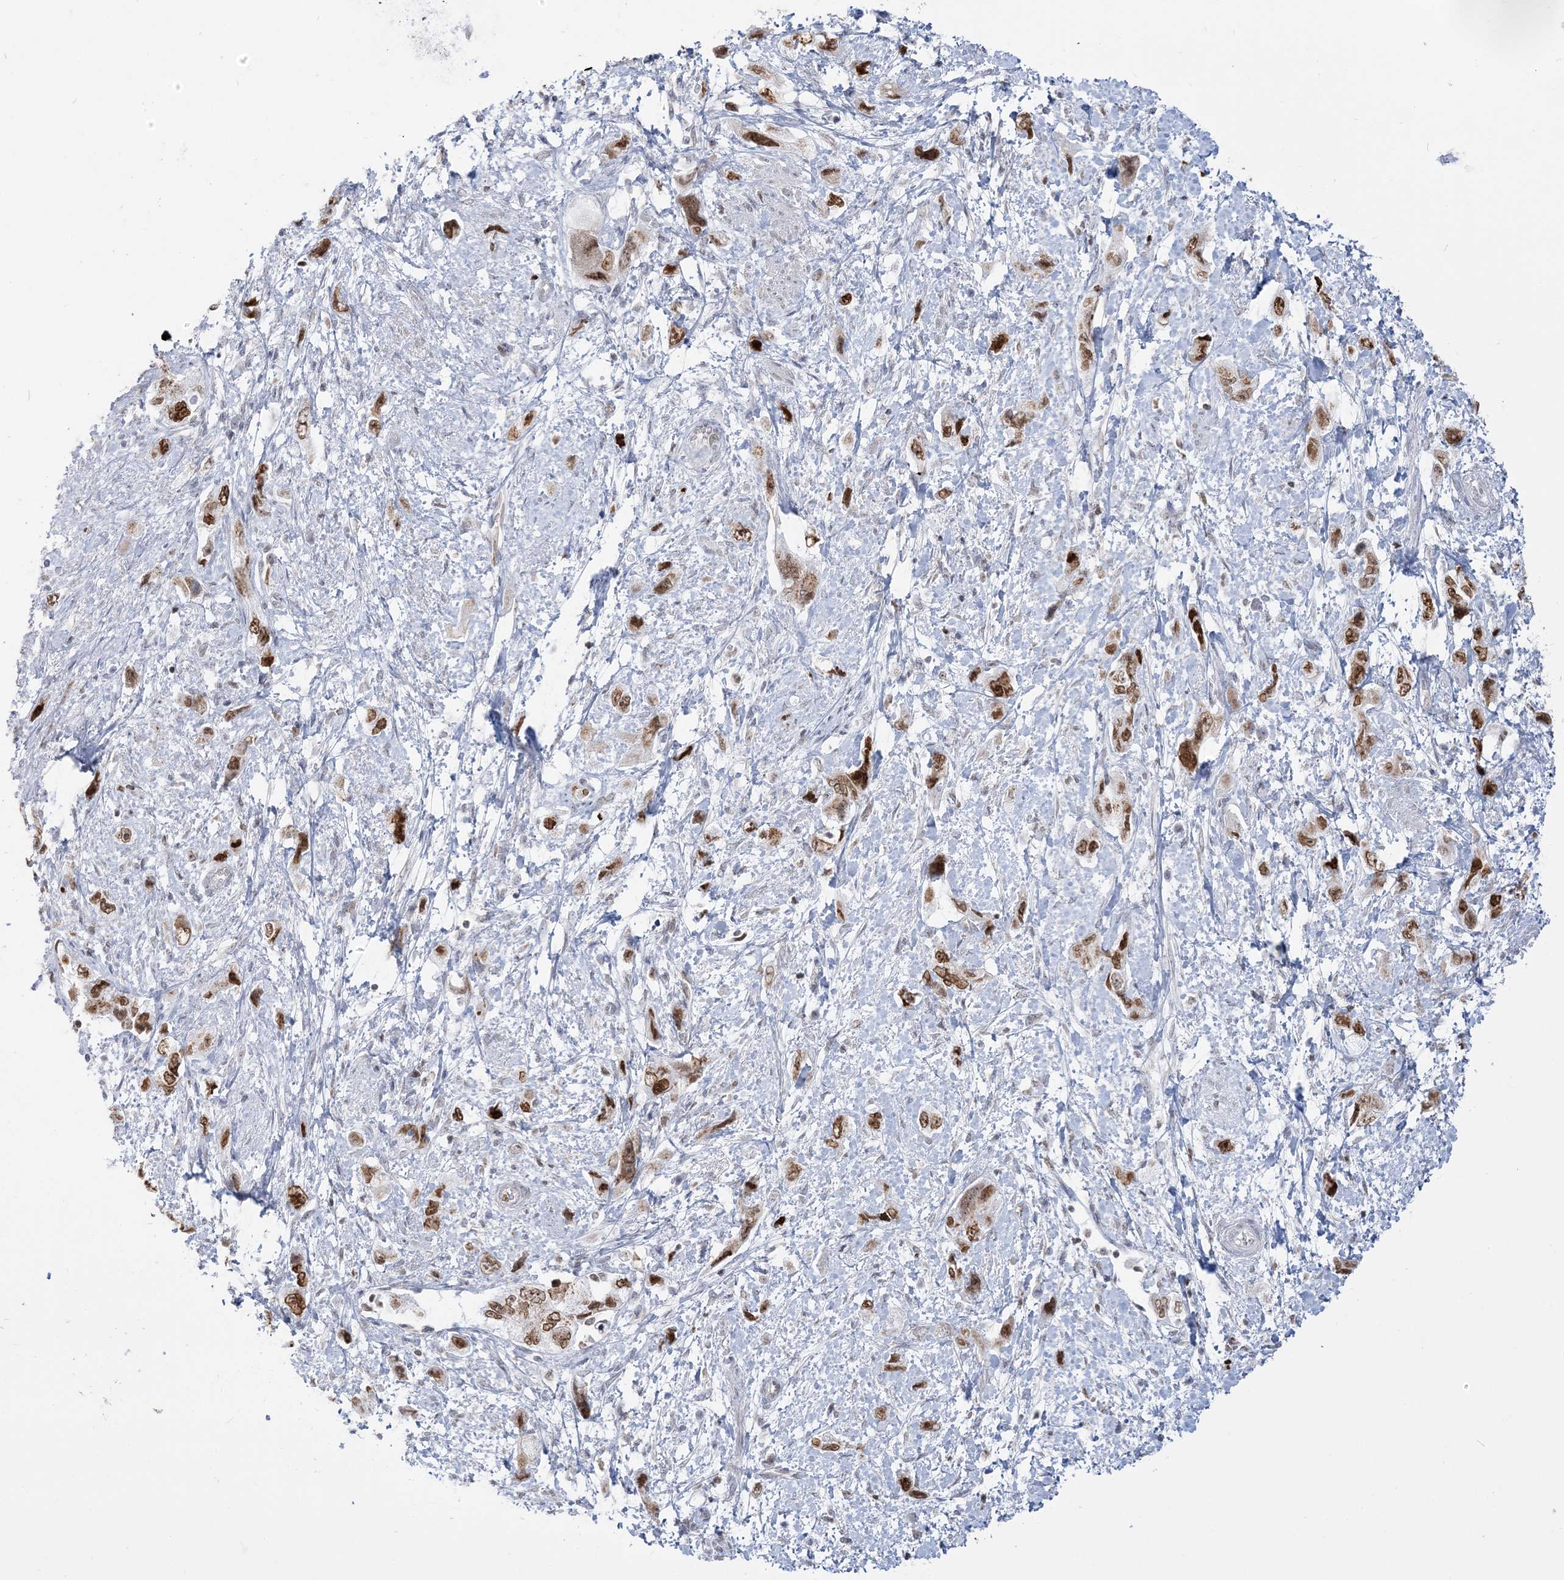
{"staining": {"intensity": "strong", "quantity": ">75%", "location": "nuclear"}, "tissue": "pancreatic cancer", "cell_type": "Tumor cells", "image_type": "cancer", "snomed": [{"axis": "morphology", "description": "Adenocarcinoma, NOS"}, {"axis": "topography", "description": "Pancreas"}], "caption": "Tumor cells show high levels of strong nuclear expression in approximately >75% of cells in human pancreatic adenocarcinoma.", "gene": "DDX21", "patient": {"sex": "female", "age": 73}}